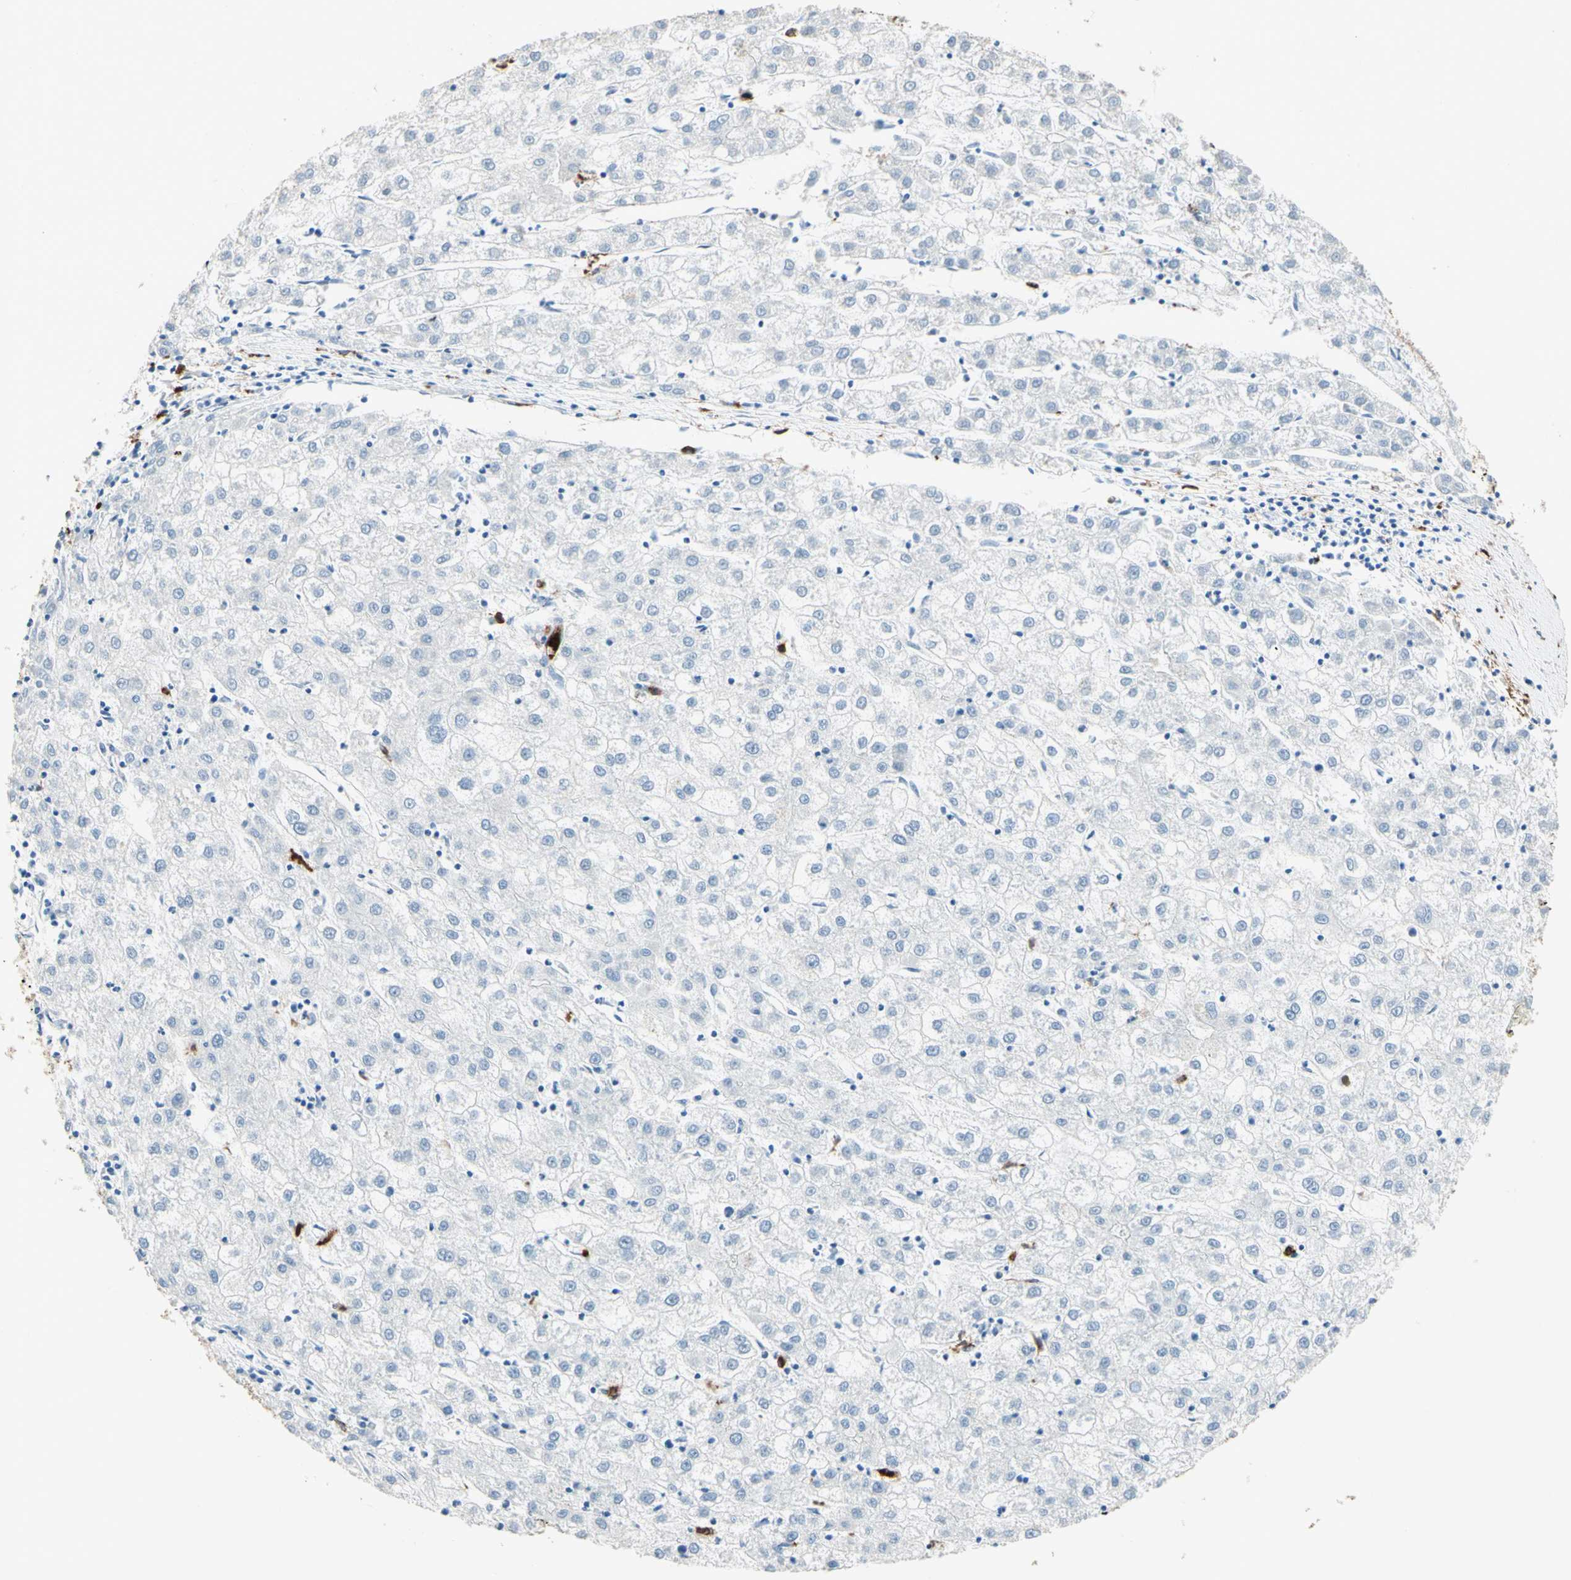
{"staining": {"intensity": "negative", "quantity": "none", "location": "none"}, "tissue": "liver cancer", "cell_type": "Tumor cells", "image_type": "cancer", "snomed": [{"axis": "morphology", "description": "Carcinoma, Hepatocellular, NOS"}, {"axis": "topography", "description": "Liver"}], "caption": "Tumor cells show no significant positivity in liver cancer.", "gene": "NFKBIZ", "patient": {"sex": "male", "age": 72}}